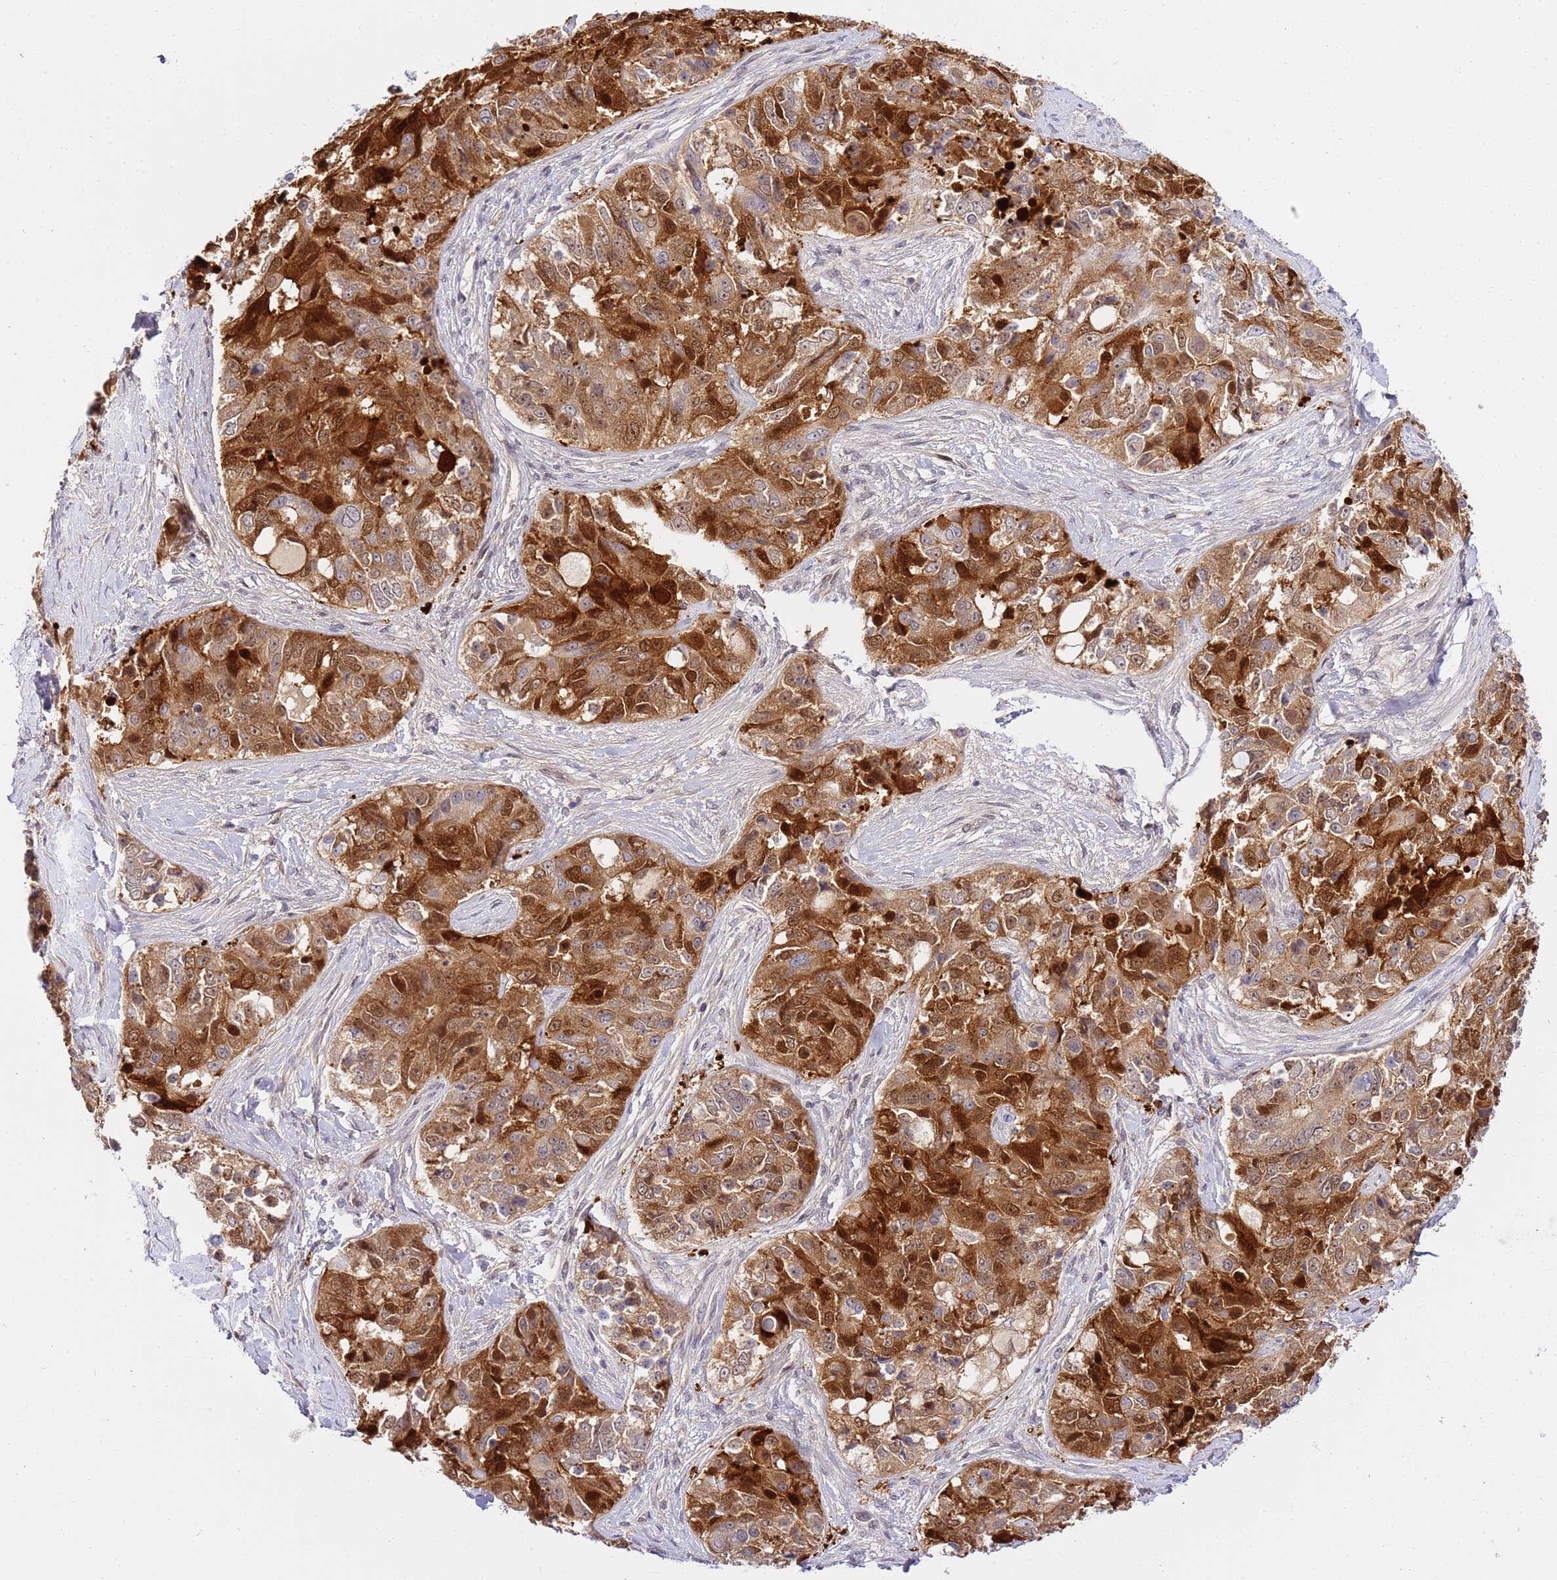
{"staining": {"intensity": "strong", "quantity": ">75%", "location": "cytoplasmic/membranous,nuclear"}, "tissue": "ovarian cancer", "cell_type": "Tumor cells", "image_type": "cancer", "snomed": [{"axis": "morphology", "description": "Carcinoma, endometroid"}, {"axis": "topography", "description": "Ovary"}], "caption": "A high-resolution micrograph shows immunohistochemistry staining of ovarian endometroid carcinoma, which shows strong cytoplasmic/membranous and nuclear expression in about >75% of tumor cells. (Brightfield microscopy of DAB IHC at high magnification).", "gene": "TRIM37", "patient": {"sex": "female", "age": 51}}